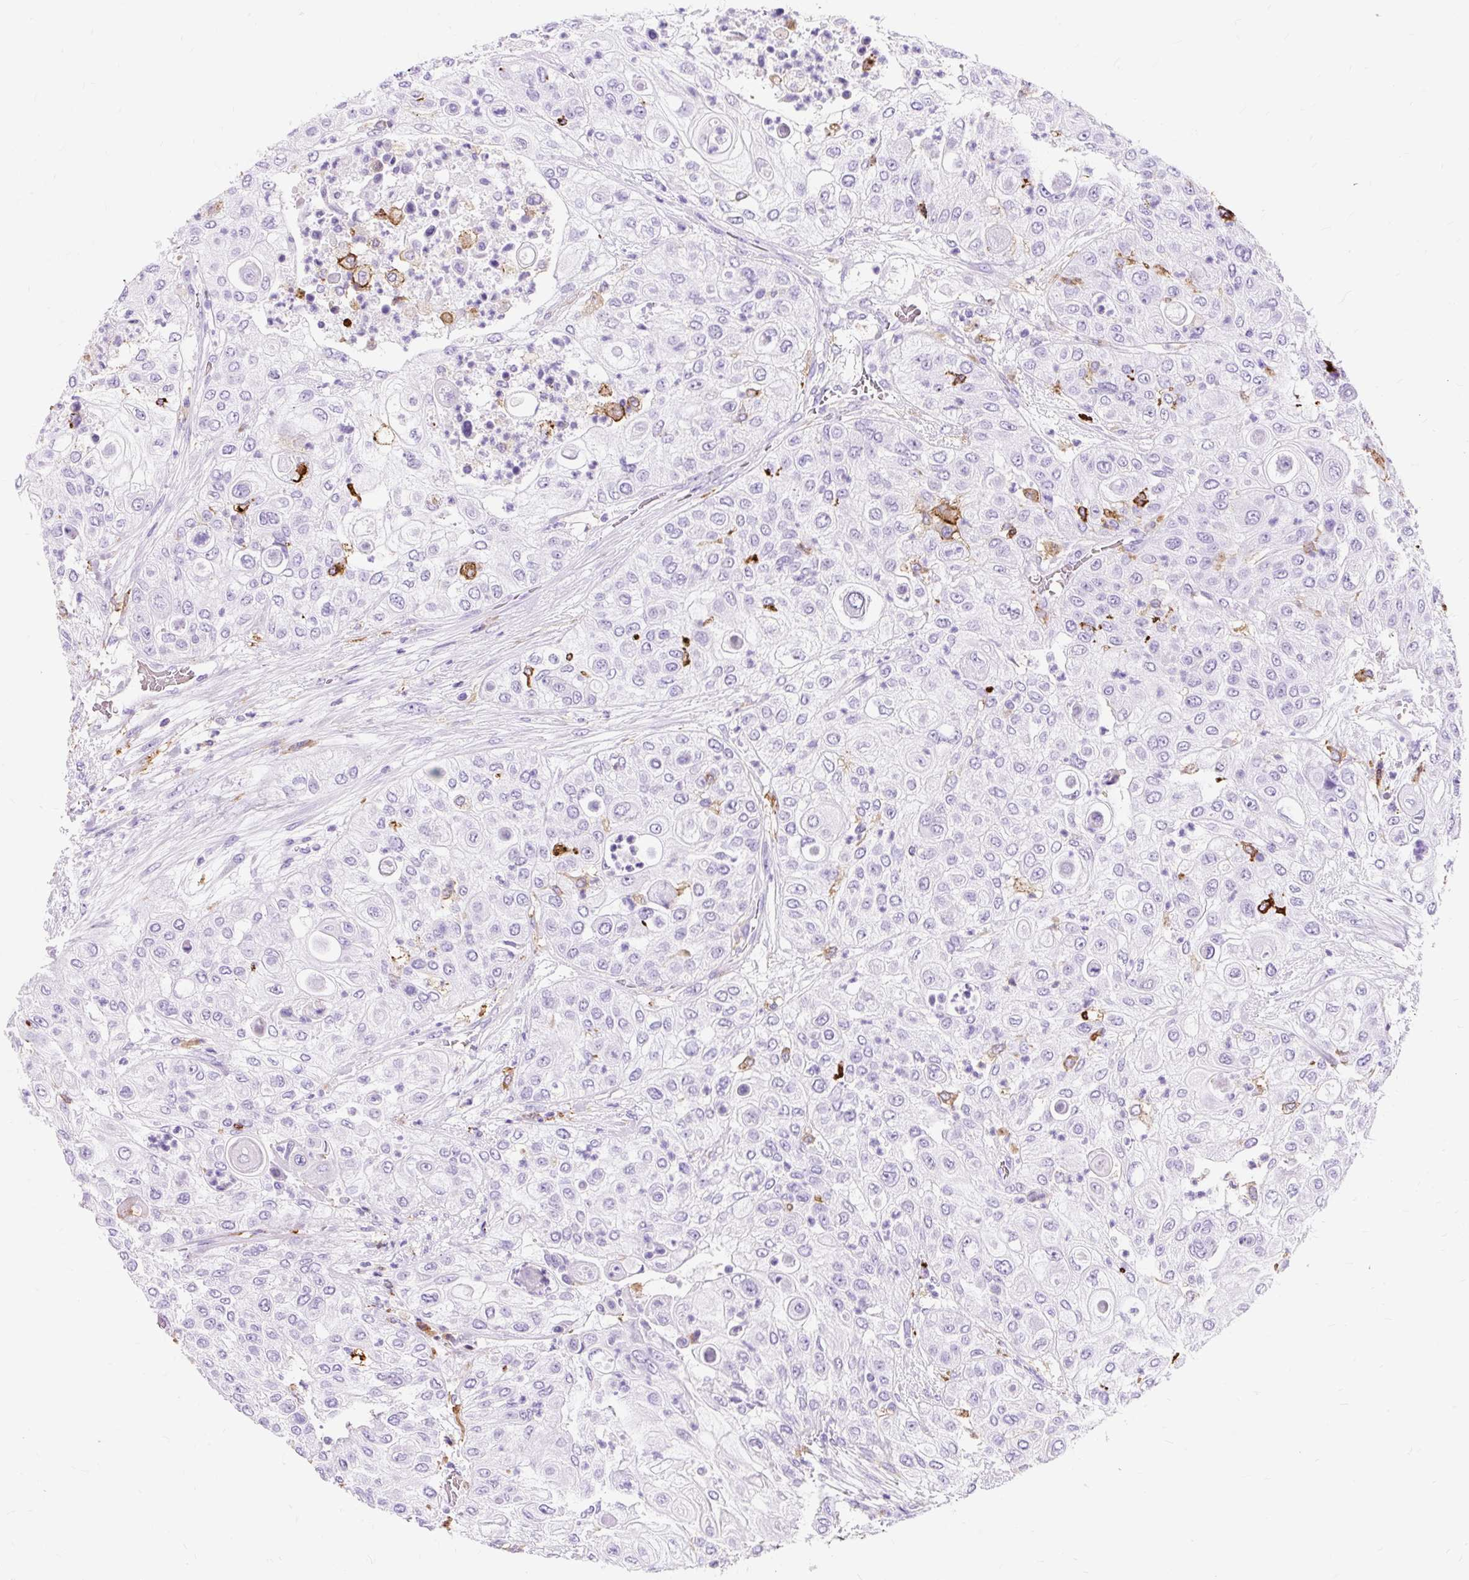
{"staining": {"intensity": "negative", "quantity": "none", "location": "none"}, "tissue": "urothelial cancer", "cell_type": "Tumor cells", "image_type": "cancer", "snomed": [{"axis": "morphology", "description": "Urothelial carcinoma, High grade"}, {"axis": "topography", "description": "Urinary bladder"}], "caption": "High magnification brightfield microscopy of urothelial cancer stained with DAB (3,3'-diaminobenzidine) (brown) and counterstained with hematoxylin (blue): tumor cells show no significant expression. (DAB (3,3'-diaminobenzidine) immunohistochemistry (IHC) with hematoxylin counter stain).", "gene": "HLA-DRA", "patient": {"sex": "female", "age": 79}}